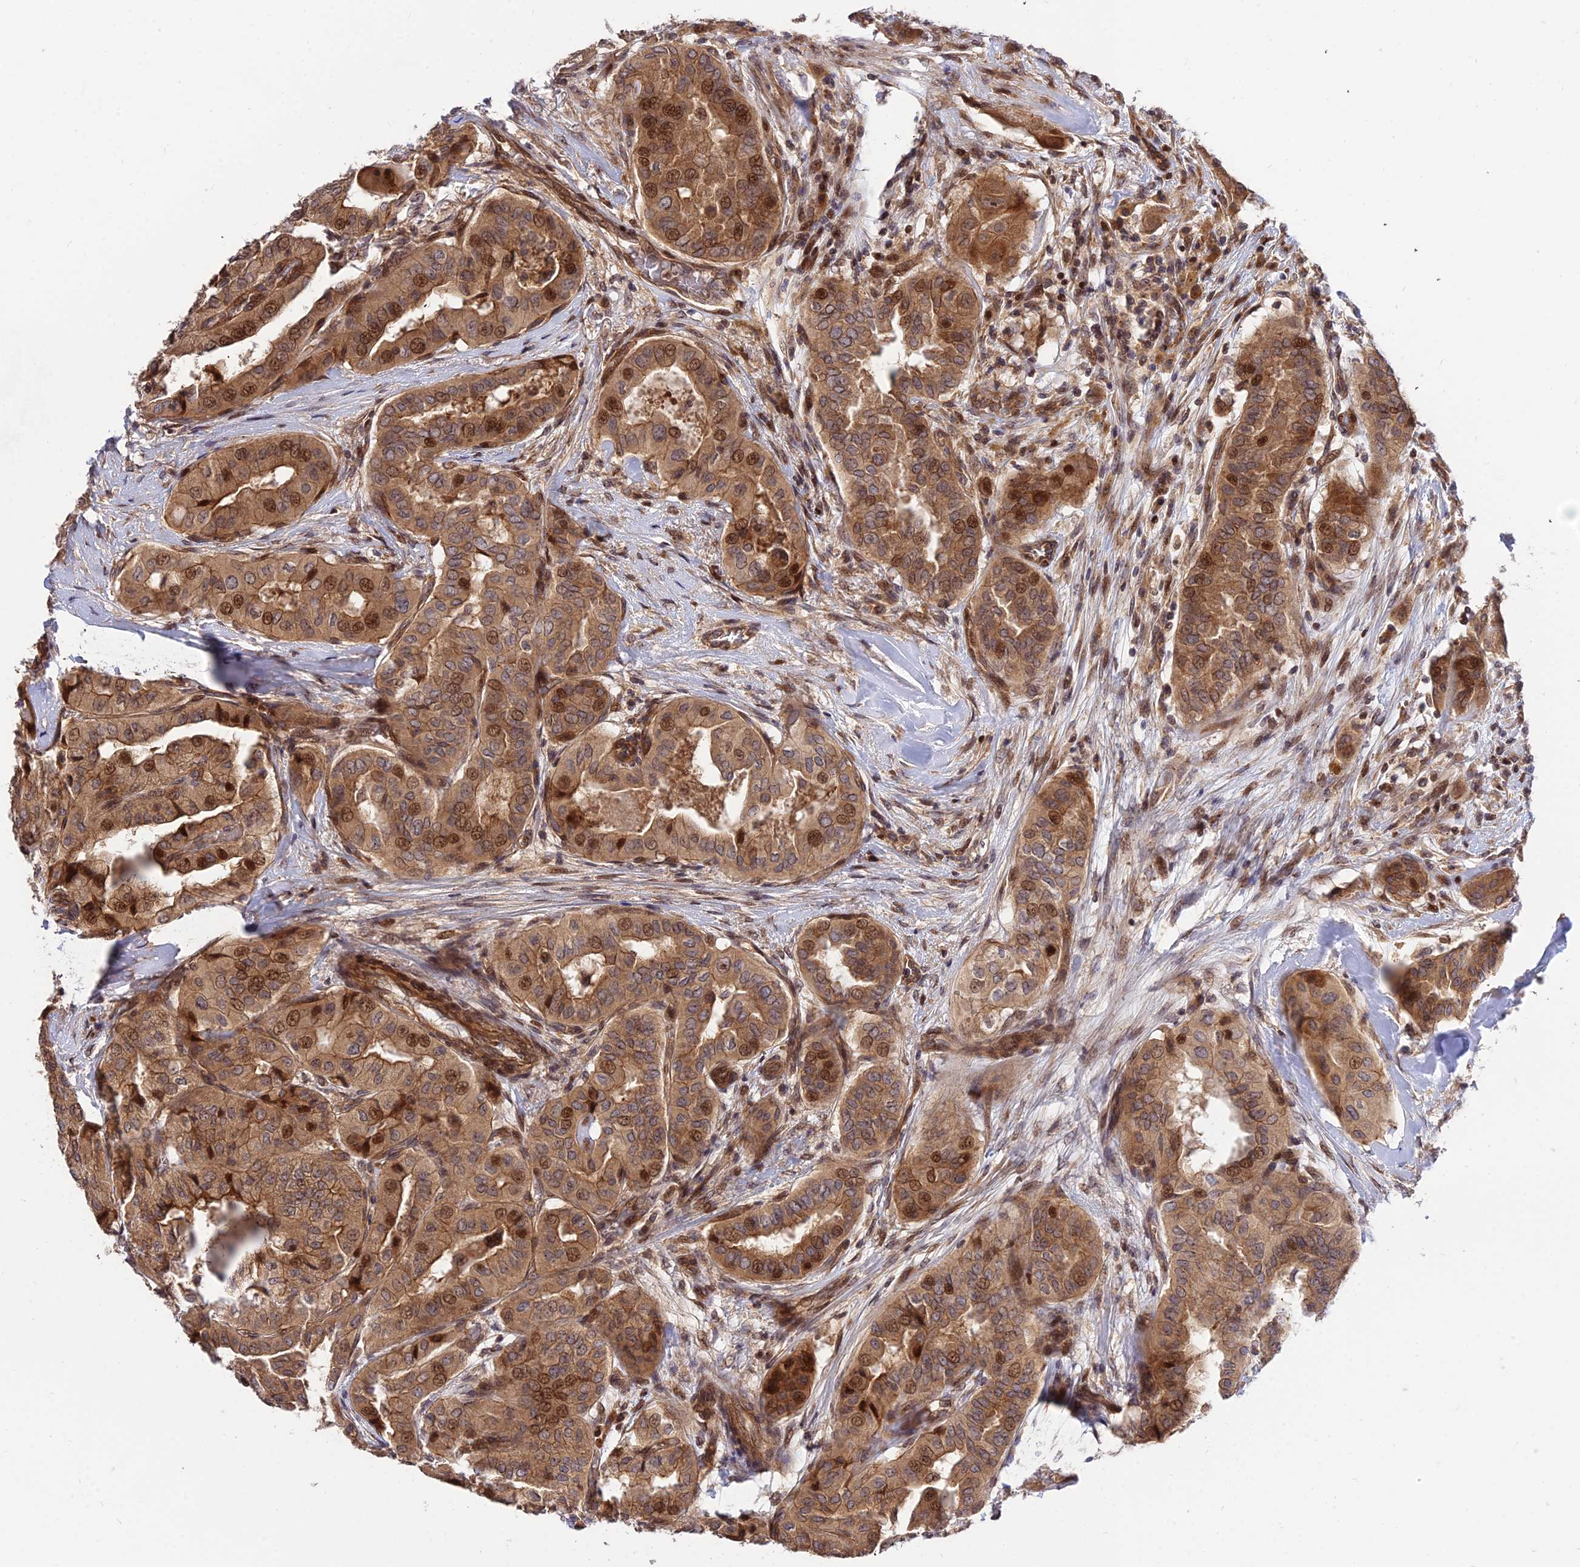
{"staining": {"intensity": "strong", "quantity": ">75%", "location": "cytoplasmic/membranous,nuclear"}, "tissue": "thyroid cancer", "cell_type": "Tumor cells", "image_type": "cancer", "snomed": [{"axis": "morphology", "description": "Papillary adenocarcinoma, NOS"}, {"axis": "topography", "description": "Thyroid gland"}], "caption": "Papillary adenocarcinoma (thyroid) was stained to show a protein in brown. There is high levels of strong cytoplasmic/membranous and nuclear staining in approximately >75% of tumor cells.", "gene": "SMG6", "patient": {"sex": "female", "age": 59}}